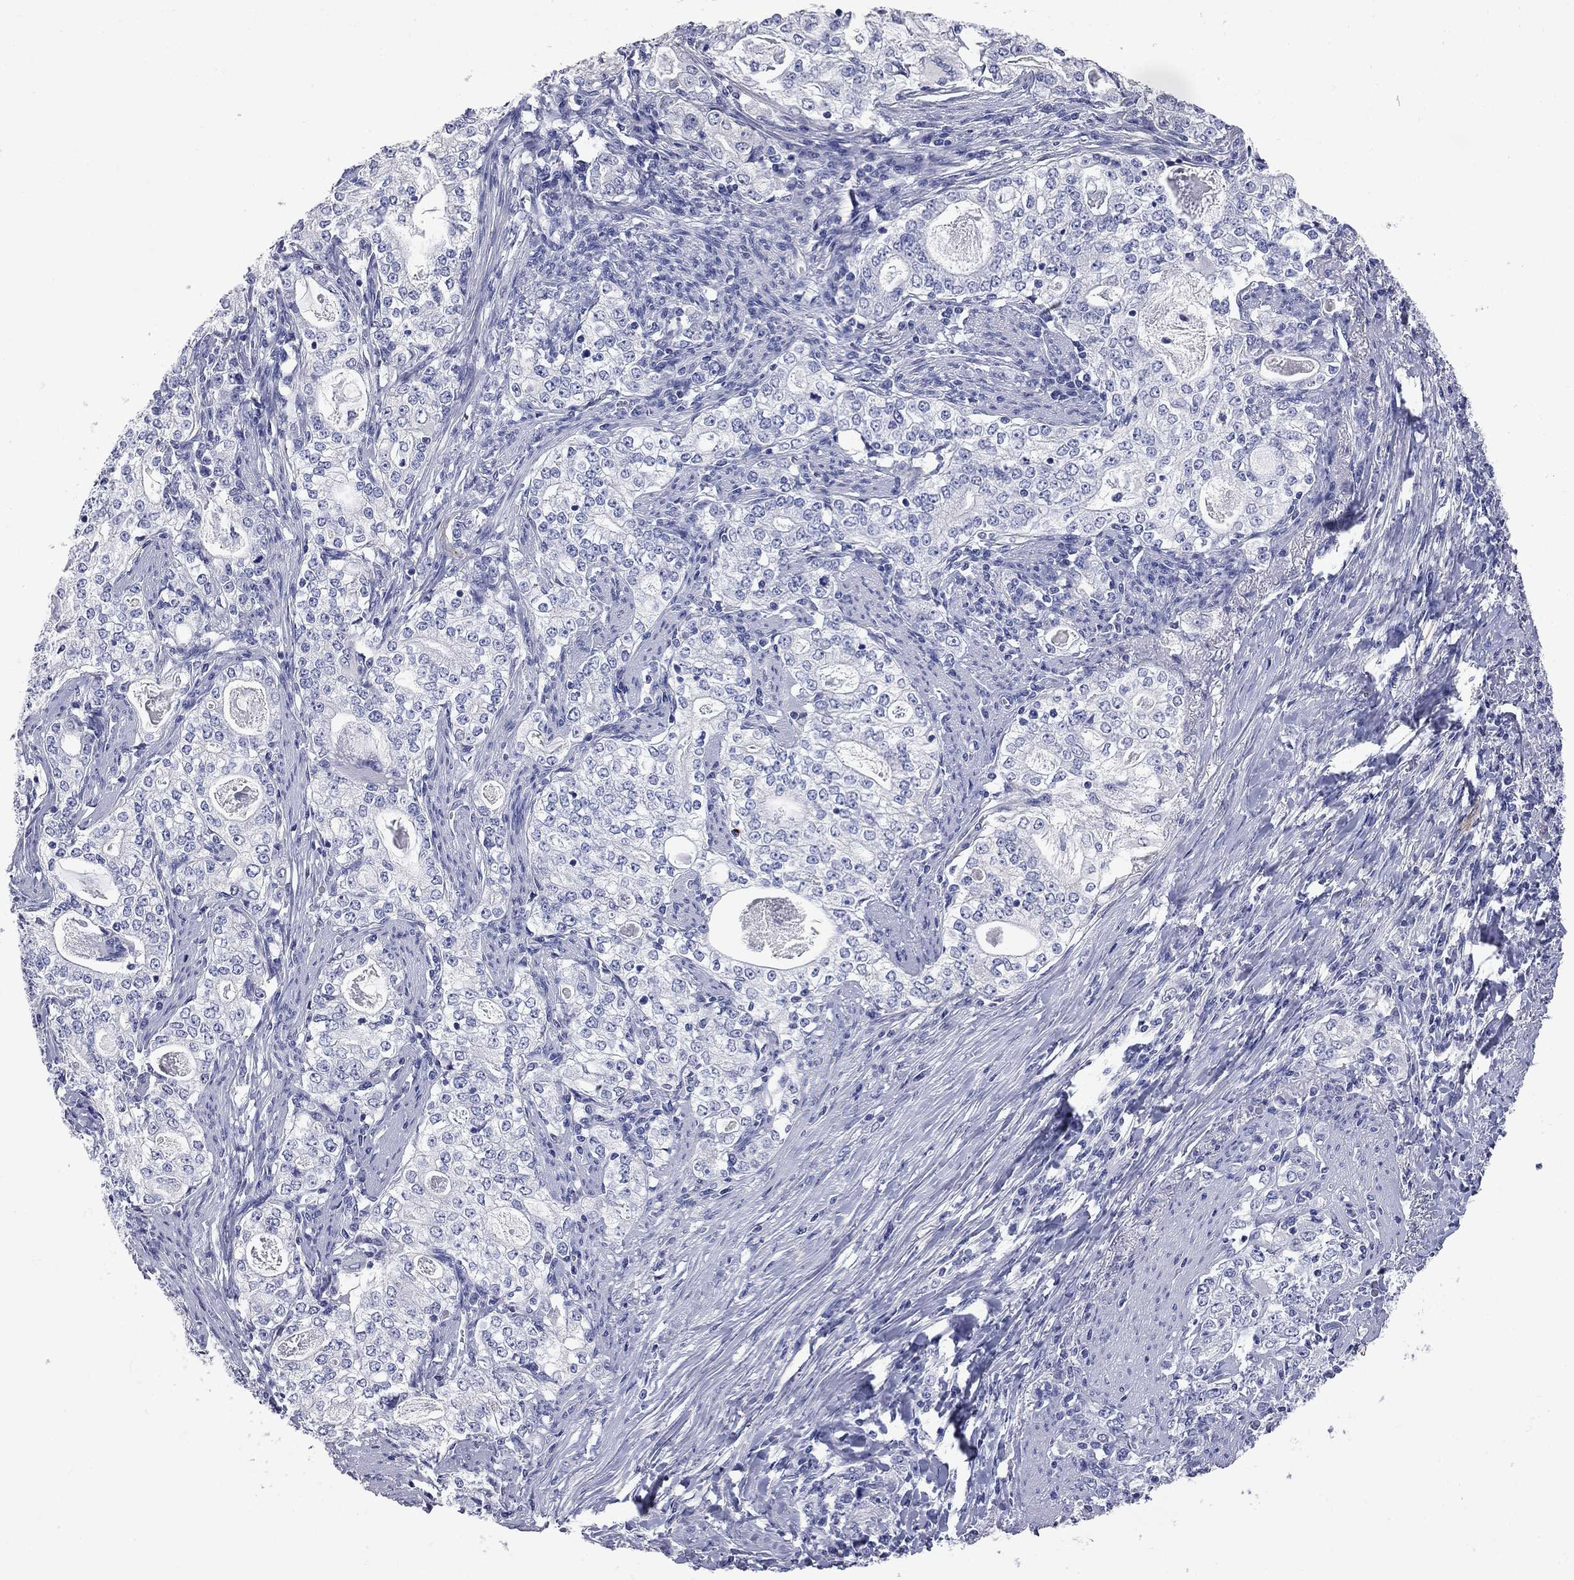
{"staining": {"intensity": "negative", "quantity": "none", "location": "none"}, "tissue": "stomach cancer", "cell_type": "Tumor cells", "image_type": "cancer", "snomed": [{"axis": "morphology", "description": "Adenocarcinoma, NOS"}, {"axis": "topography", "description": "Stomach, lower"}], "caption": "An immunohistochemistry histopathology image of stomach cancer (adenocarcinoma) is shown. There is no staining in tumor cells of stomach cancer (adenocarcinoma).", "gene": "FAM221B", "patient": {"sex": "female", "age": 72}}